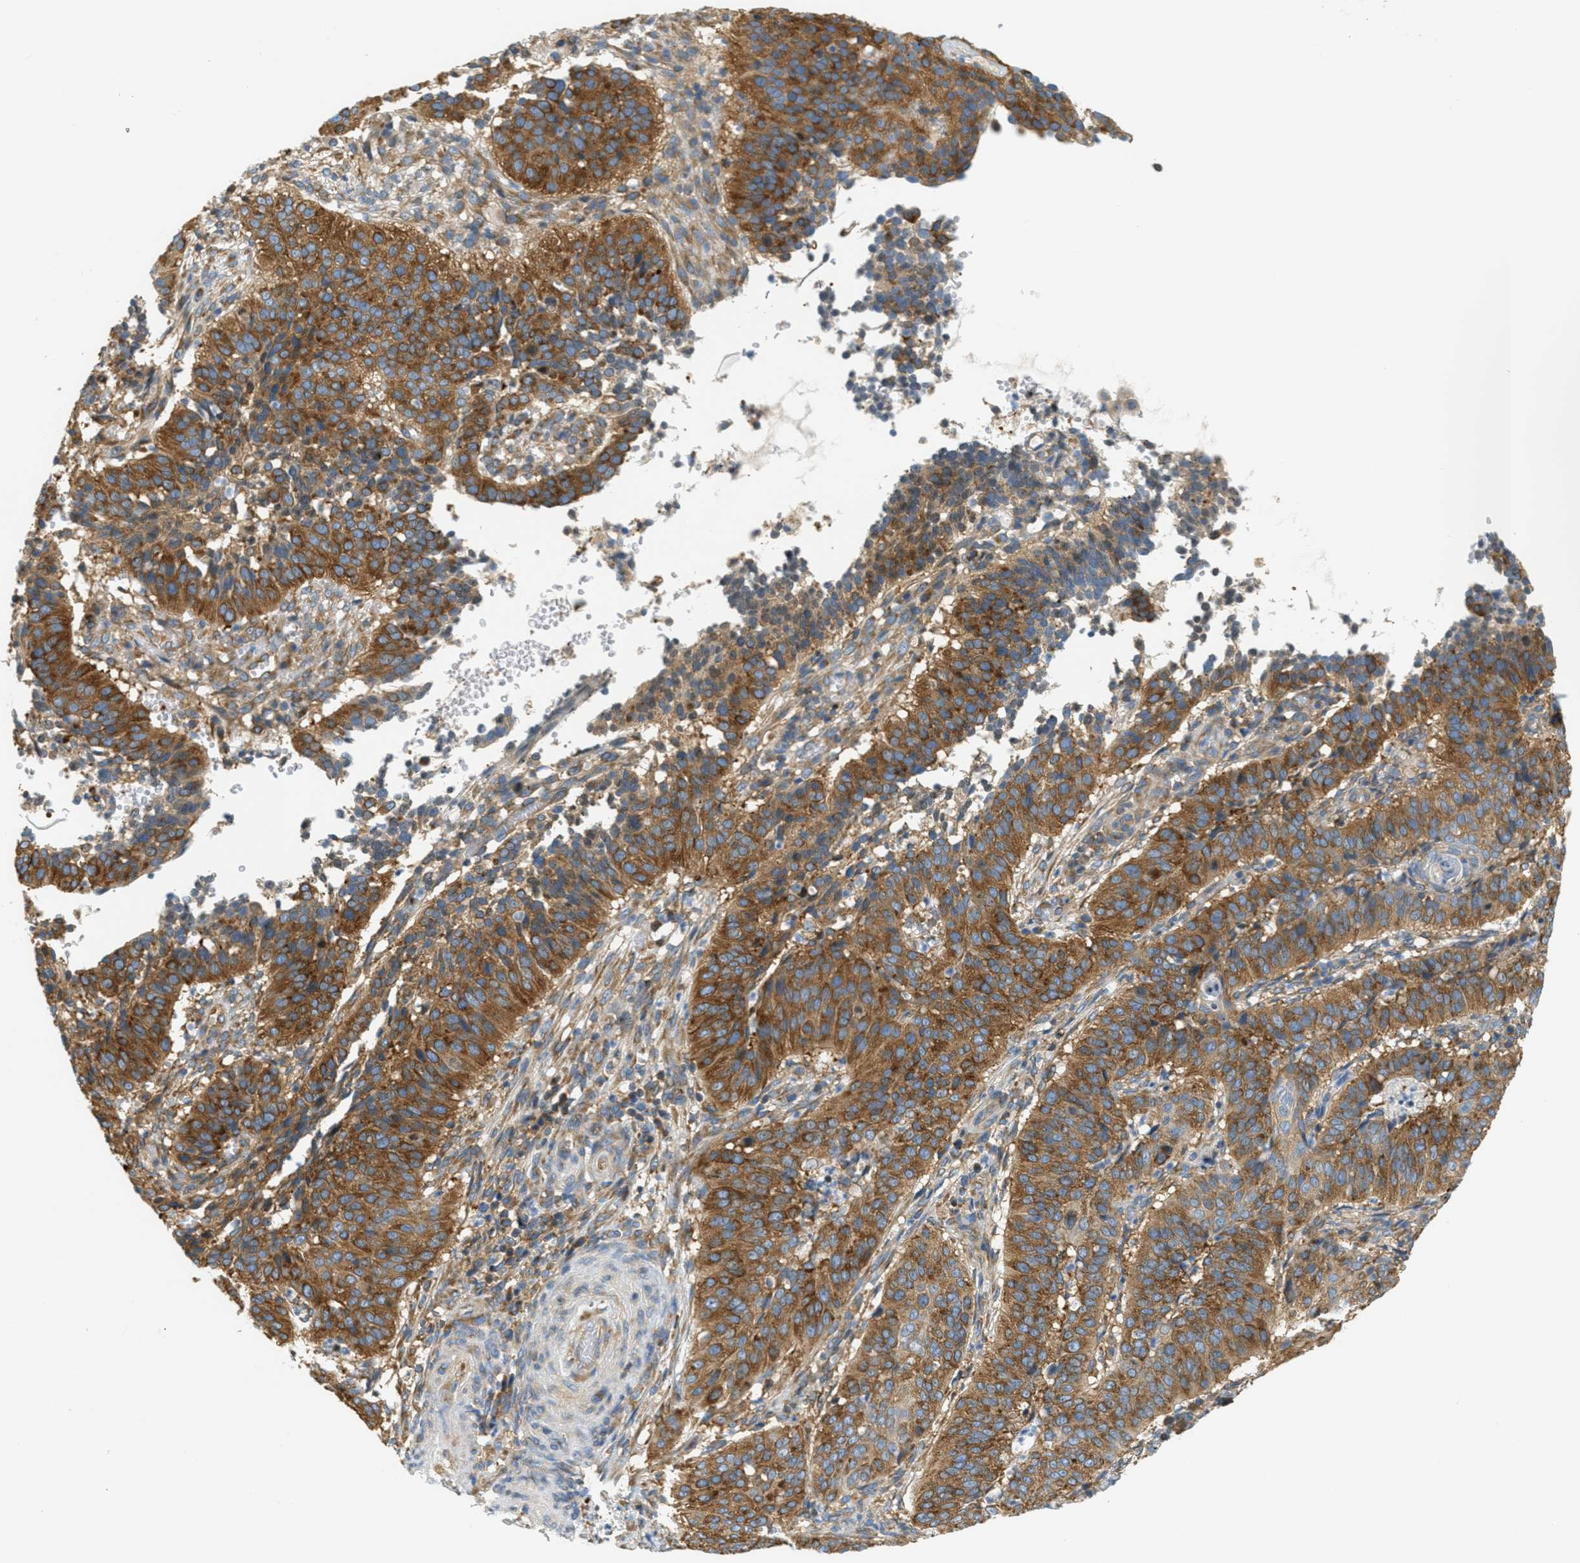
{"staining": {"intensity": "strong", "quantity": ">75%", "location": "cytoplasmic/membranous"}, "tissue": "cervical cancer", "cell_type": "Tumor cells", "image_type": "cancer", "snomed": [{"axis": "morphology", "description": "Normal tissue, NOS"}, {"axis": "morphology", "description": "Squamous cell carcinoma, NOS"}, {"axis": "topography", "description": "Cervix"}], "caption": "A histopathology image of squamous cell carcinoma (cervical) stained for a protein displays strong cytoplasmic/membranous brown staining in tumor cells. (brown staining indicates protein expression, while blue staining denotes nuclei).", "gene": "ABCF1", "patient": {"sex": "female", "age": 39}}